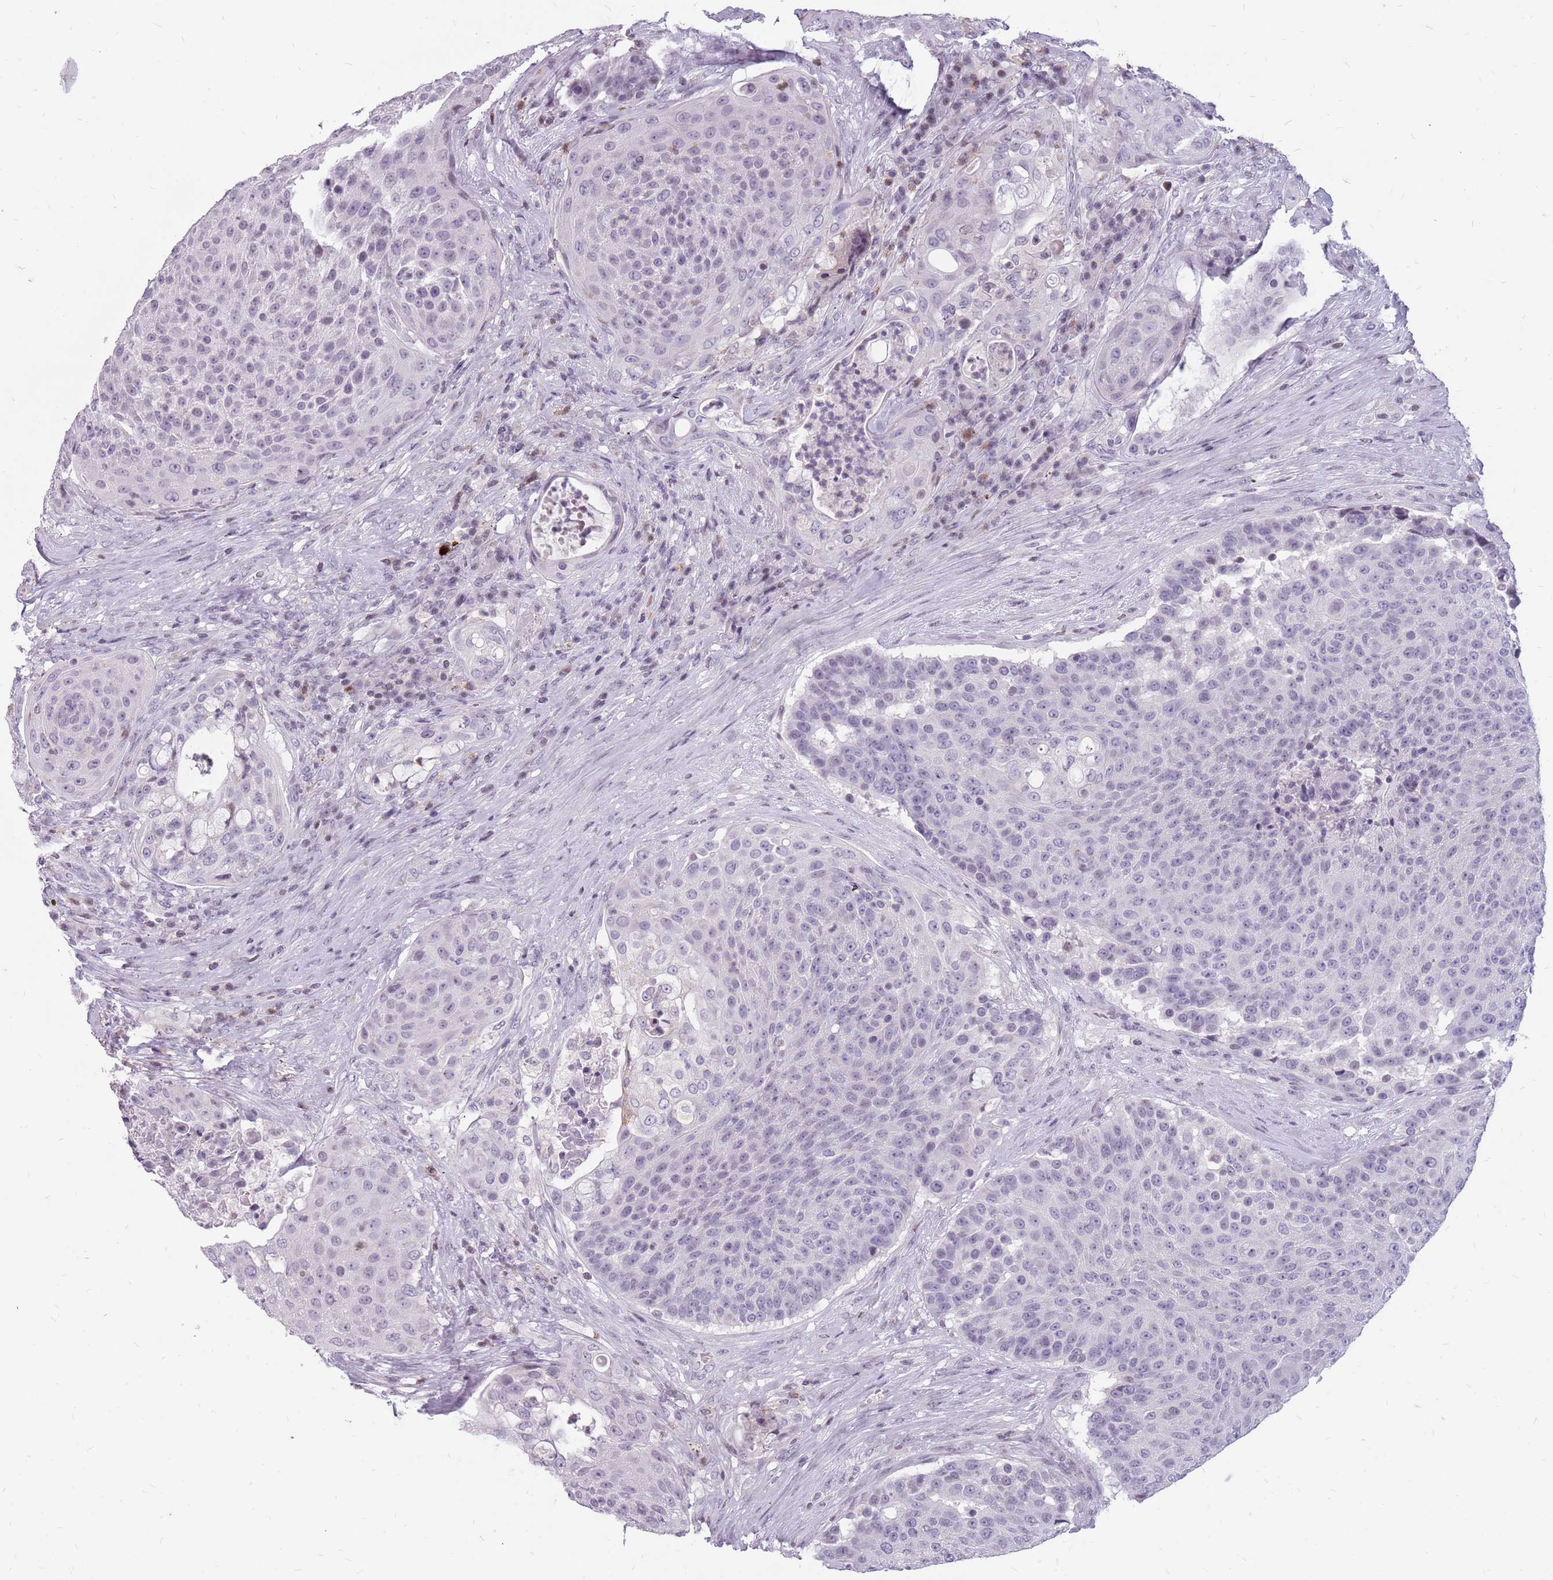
{"staining": {"intensity": "negative", "quantity": "none", "location": "none"}, "tissue": "urothelial cancer", "cell_type": "Tumor cells", "image_type": "cancer", "snomed": [{"axis": "morphology", "description": "Urothelial carcinoma, High grade"}, {"axis": "topography", "description": "Urinary bladder"}], "caption": "The image shows no significant expression in tumor cells of urothelial cancer. Brightfield microscopy of immunohistochemistry stained with DAB (brown) and hematoxylin (blue), captured at high magnification.", "gene": "NEK6", "patient": {"sex": "female", "age": 63}}